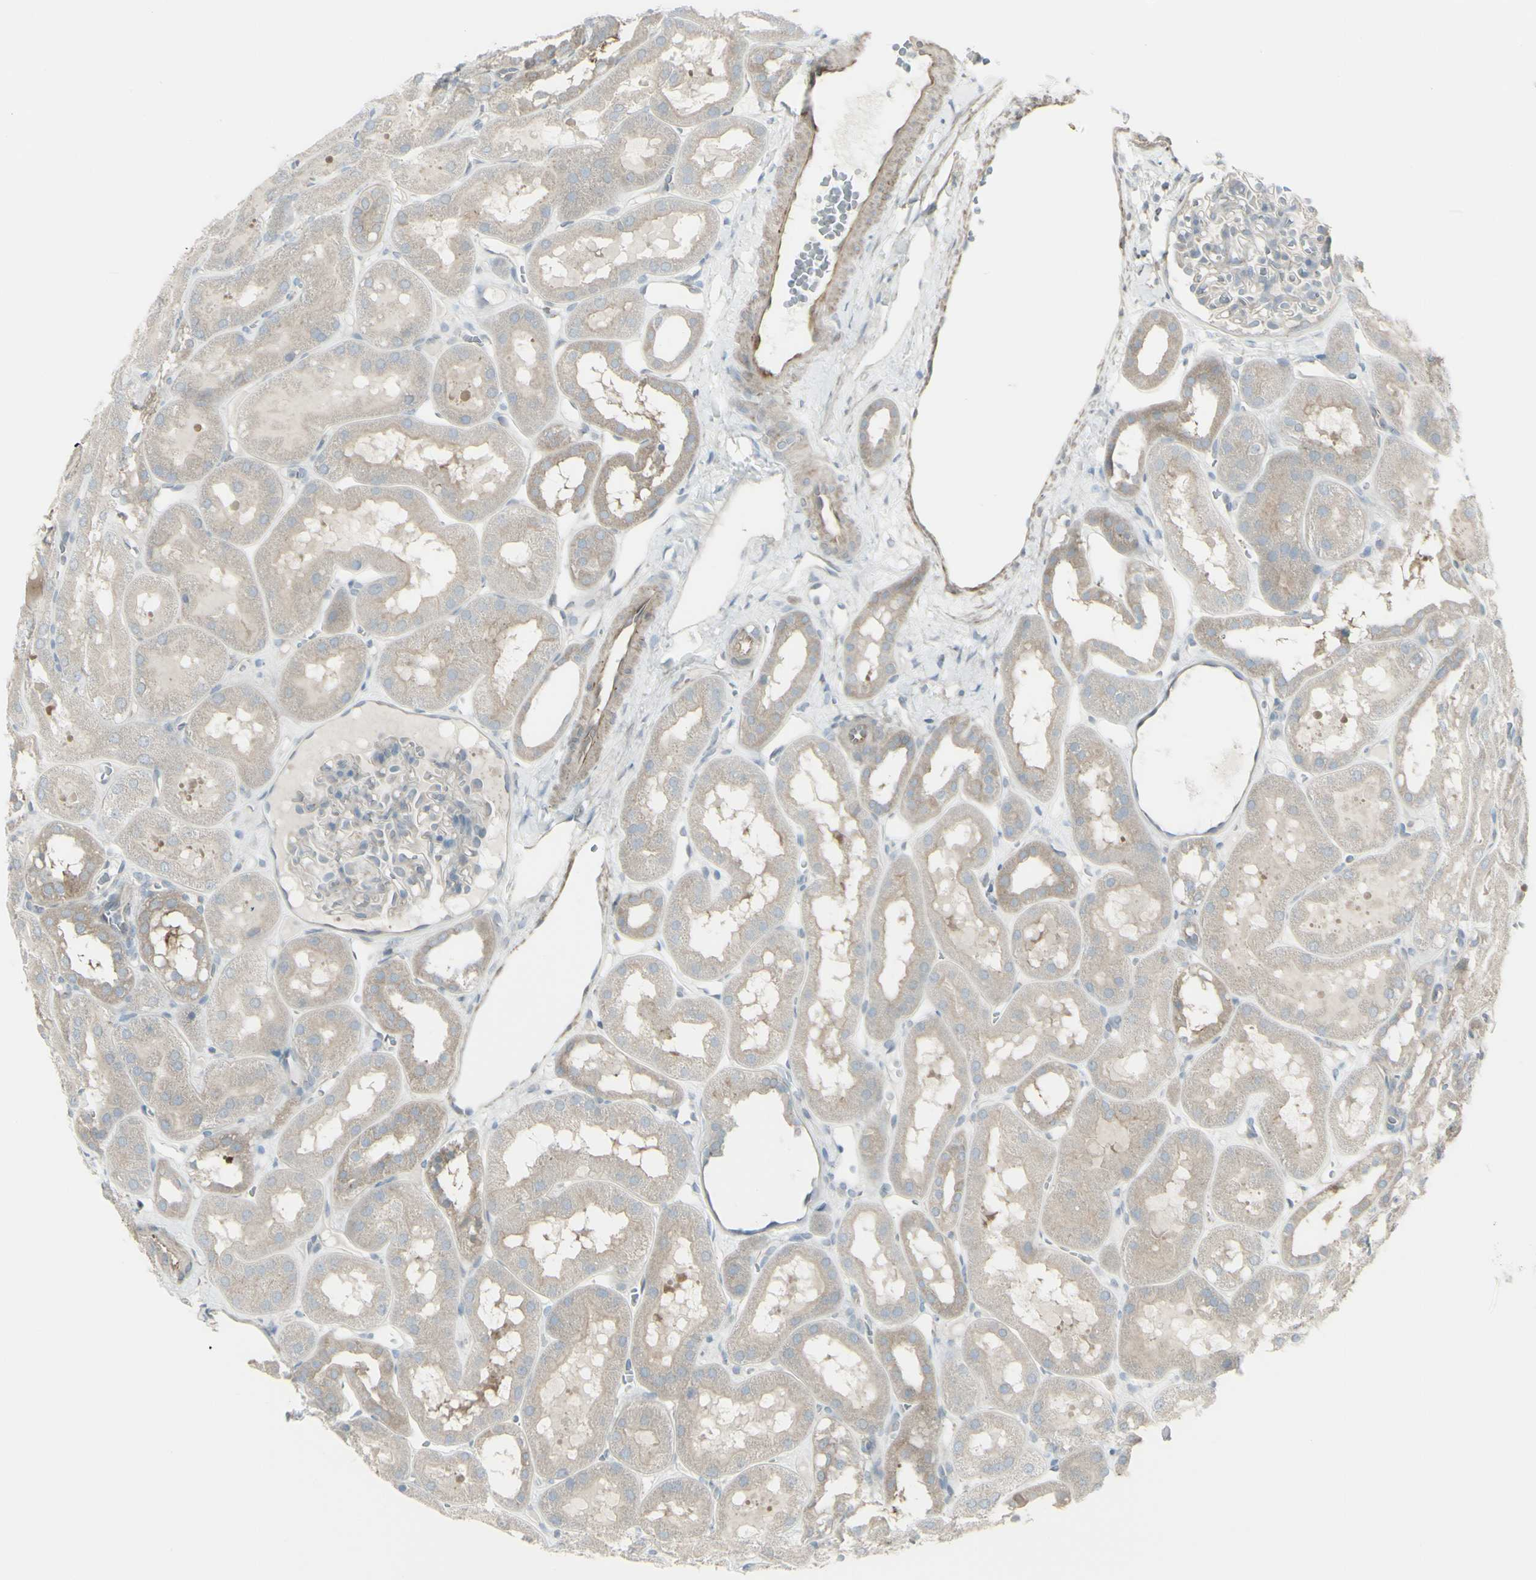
{"staining": {"intensity": "weak", "quantity": "25%-75%", "location": "cytoplasmic/membranous"}, "tissue": "kidney", "cell_type": "Cells in glomeruli", "image_type": "normal", "snomed": [{"axis": "morphology", "description": "Normal tissue, NOS"}, {"axis": "topography", "description": "Kidney"}, {"axis": "topography", "description": "Urinary bladder"}], "caption": "Immunohistochemistry (IHC) (DAB (3,3'-diaminobenzidine)) staining of unremarkable human kidney reveals weak cytoplasmic/membranous protein staining in about 25%-75% of cells in glomeruli.", "gene": "GALNT6", "patient": {"sex": "male", "age": 16}}